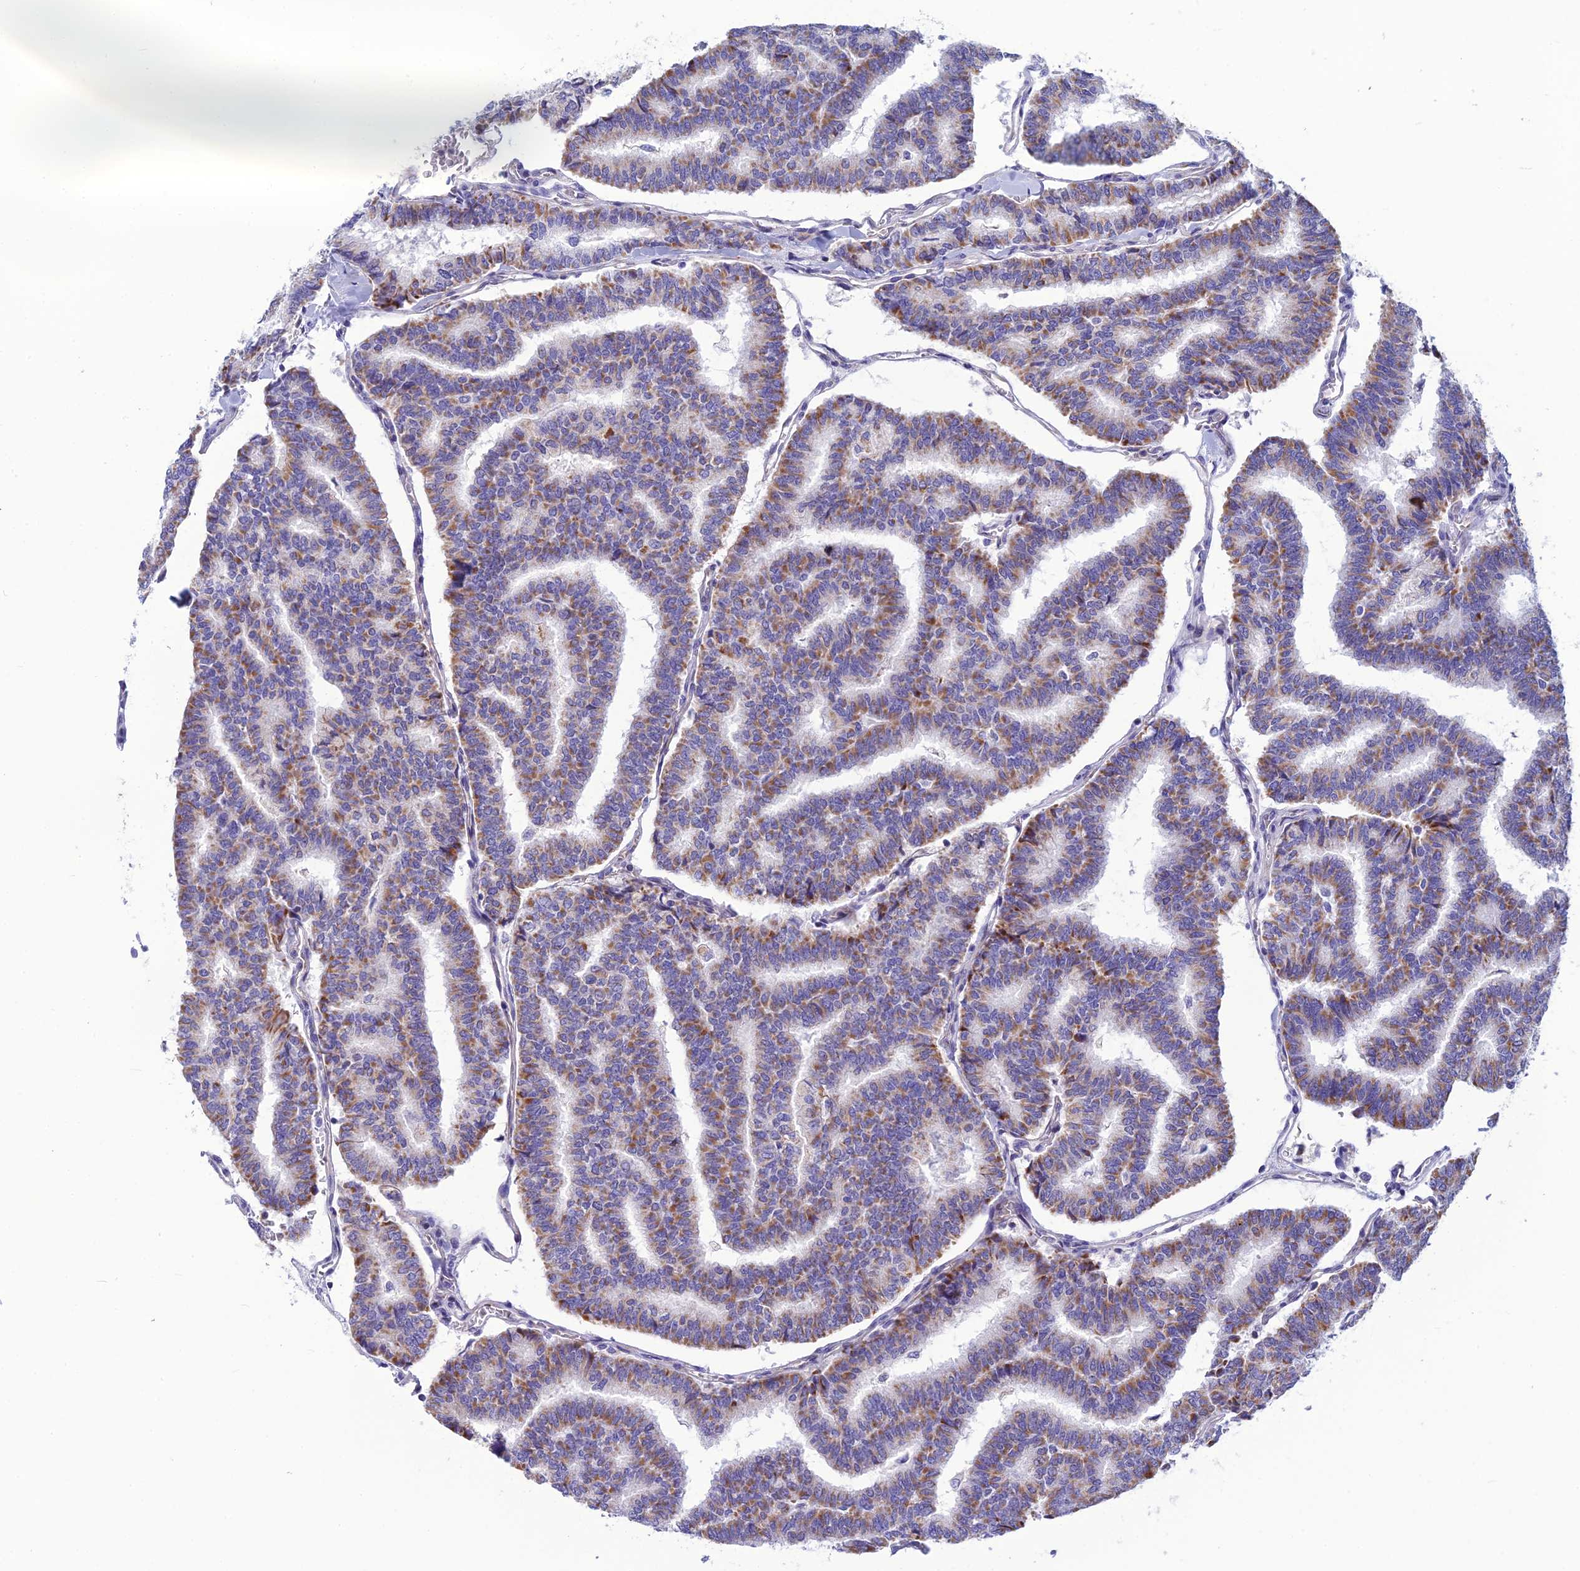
{"staining": {"intensity": "moderate", "quantity": ">75%", "location": "cytoplasmic/membranous"}, "tissue": "thyroid cancer", "cell_type": "Tumor cells", "image_type": "cancer", "snomed": [{"axis": "morphology", "description": "Papillary adenocarcinoma, NOS"}, {"axis": "topography", "description": "Thyroid gland"}], "caption": "Brown immunohistochemical staining in thyroid cancer (papillary adenocarcinoma) displays moderate cytoplasmic/membranous staining in approximately >75% of tumor cells.", "gene": "POMGNT1", "patient": {"sex": "female", "age": 35}}